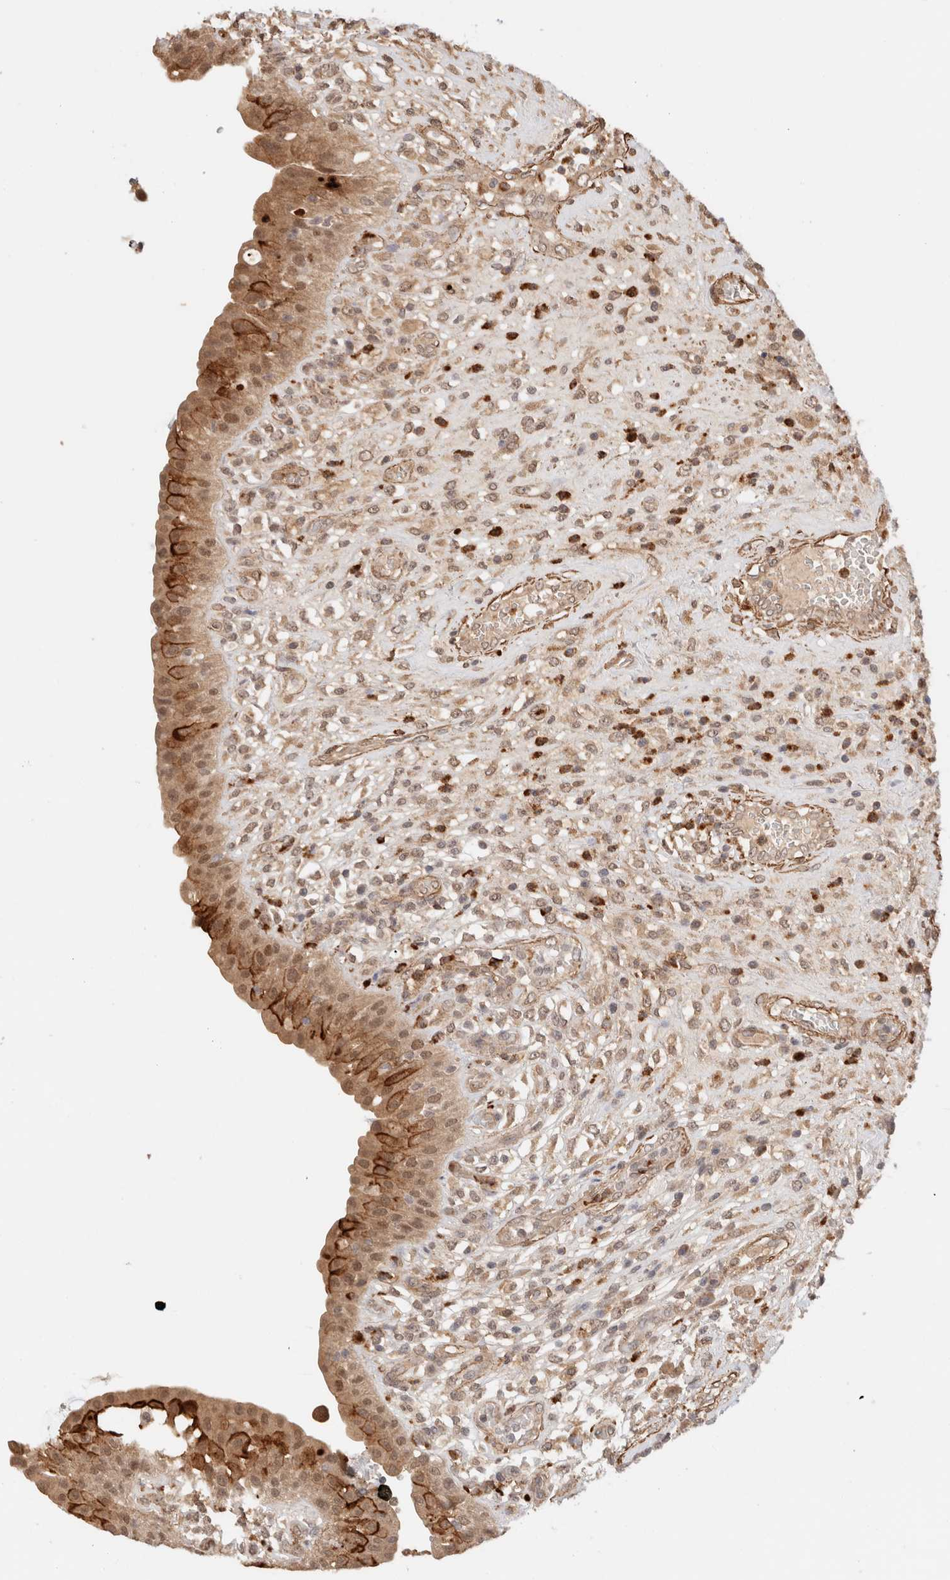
{"staining": {"intensity": "moderate", "quantity": ">75%", "location": "cytoplasmic/membranous,nuclear"}, "tissue": "urinary bladder", "cell_type": "Urothelial cells", "image_type": "normal", "snomed": [{"axis": "morphology", "description": "Normal tissue, NOS"}, {"axis": "topography", "description": "Urinary bladder"}], "caption": "An image of human urinary bladder stained for a protein reveals moderate cytoplasmic/membranous,nuclear brown staining in urothelial cells. The protein of interest is stained brown, and the nuclei are stained in blue (DAB IHC with brightfield microscopy, high magnification).", "gene": "BRPF3", "patient": {"sex": "female", "age": 62}}